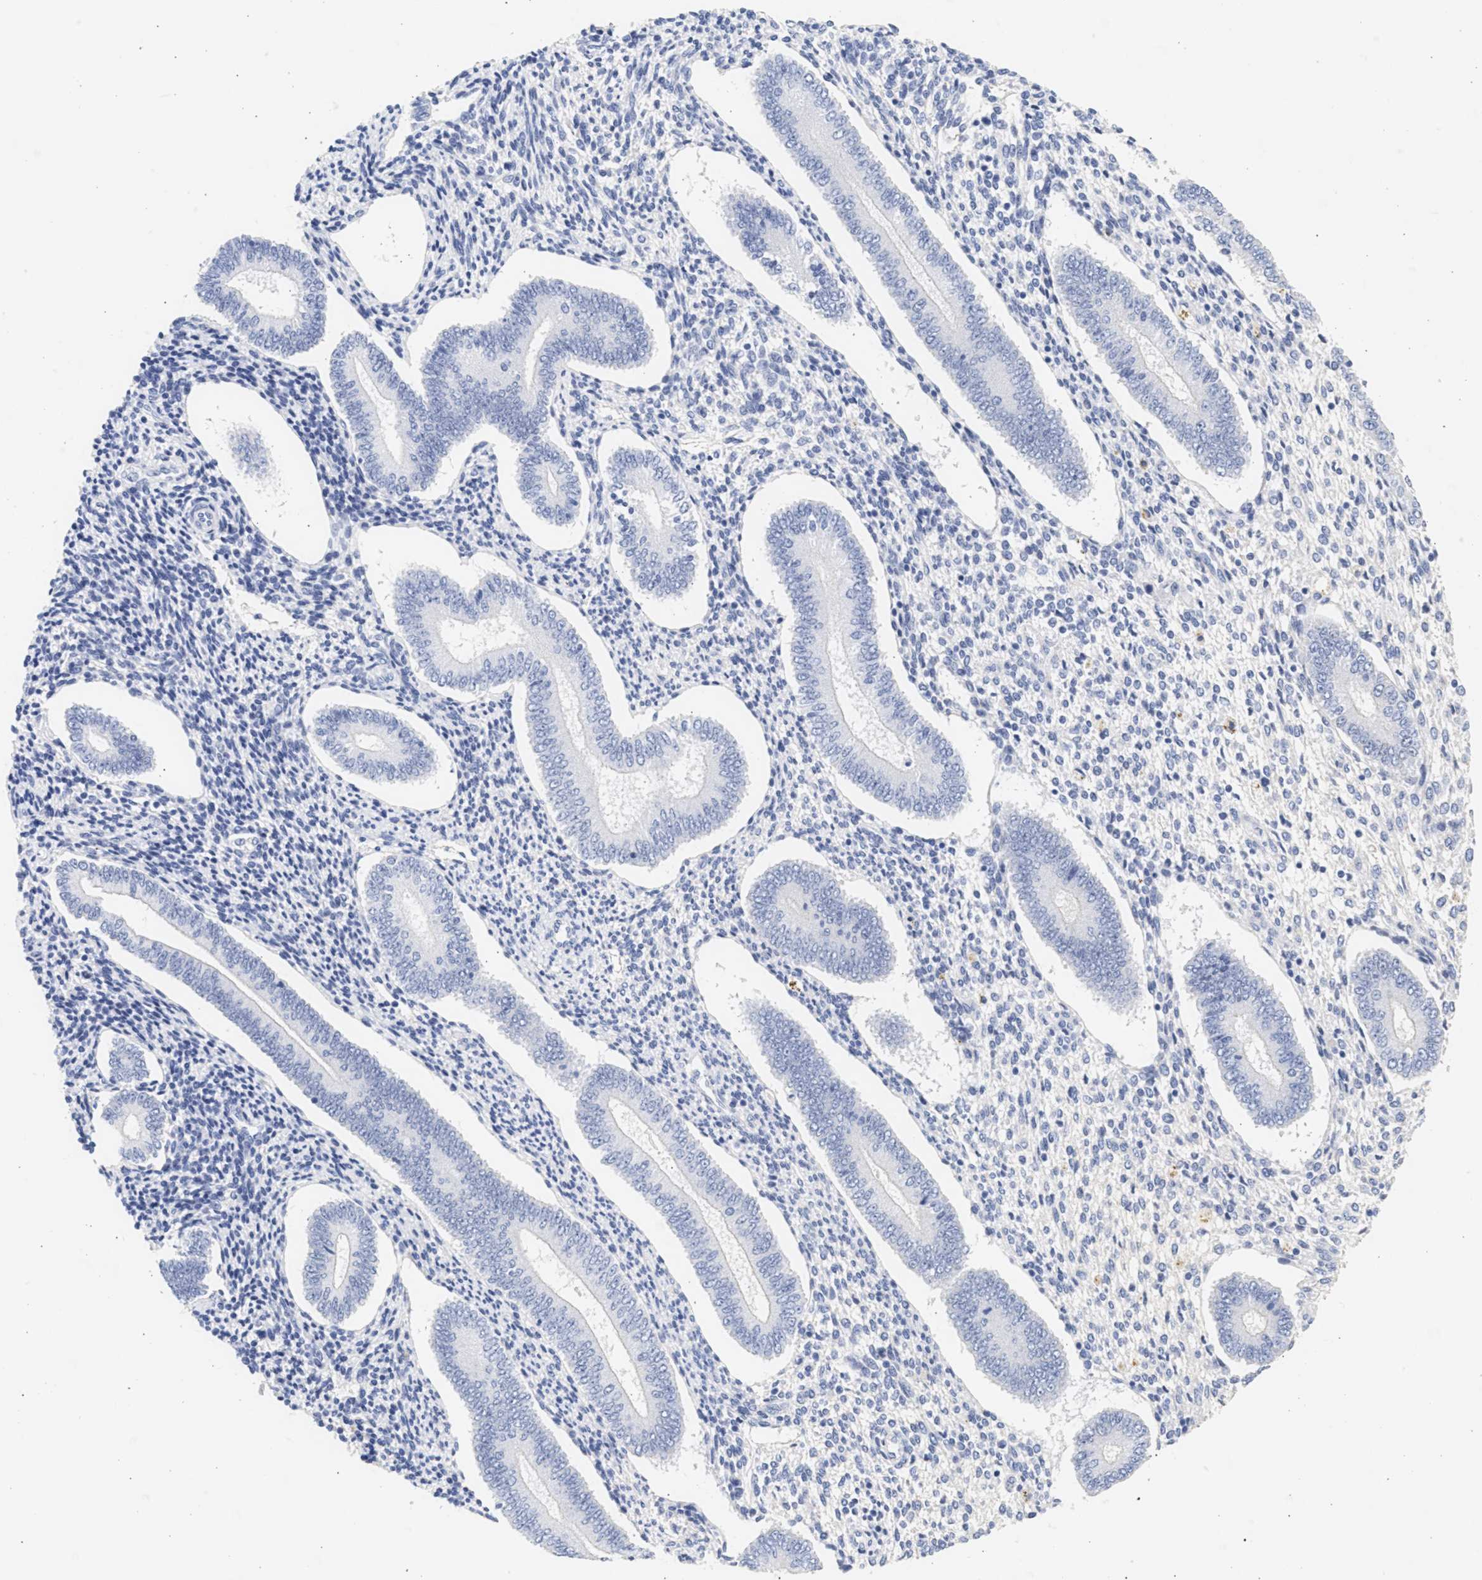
{"staining": {"intensity": "negative", "quantity": "none", "location": "none"}, "tissue": "endometrium", "cell_type": "Cells in endometrial stroma", "image_type": "normal", "snomed": [{"axis": "morphology", "description": "Normal tissue, NOS"}, {"axis": "topography", "description": "Endometrium"}], "caption": "Immunohistochemistry of normal human endometrium displays no staining in cells in endometrial stroma. (DAB immunohistochemistry (IHC), high magnification).", "gene": "SPATA3", "patient": {"sex": "female", "age": 42}}